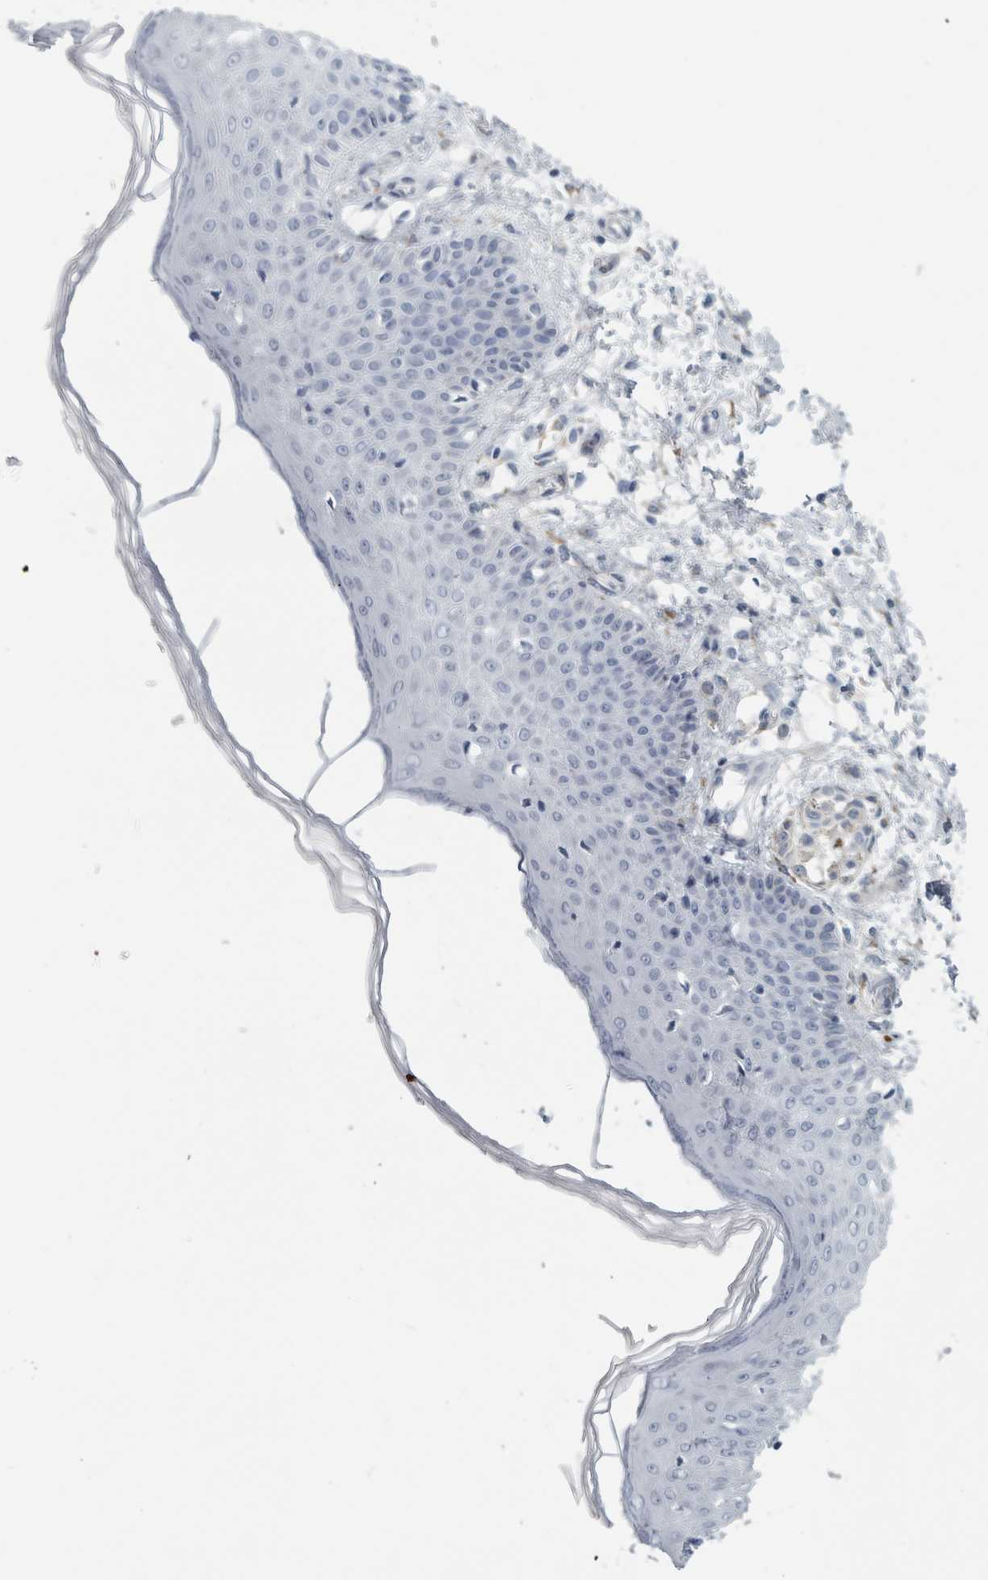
{"staining": {"intensity": "negative", "quantity": "none", "location": "none"}, "tissue": "skin", "cell_type": "Fibroblasts", "image_type": "normal", "snomed": [{"axis": "morphology", "description": "Normal tissue, NOS"}, {"axis": "morphology", "description": "Inflammation, NOS"}, {"axis": "topography", "description": "Skin"}], "caption": "The micrograph exhibits no staining of fibroblasts in benign skin.", "gene": "B3GNT3", "patient": {"sex": "female", "age": 44}}